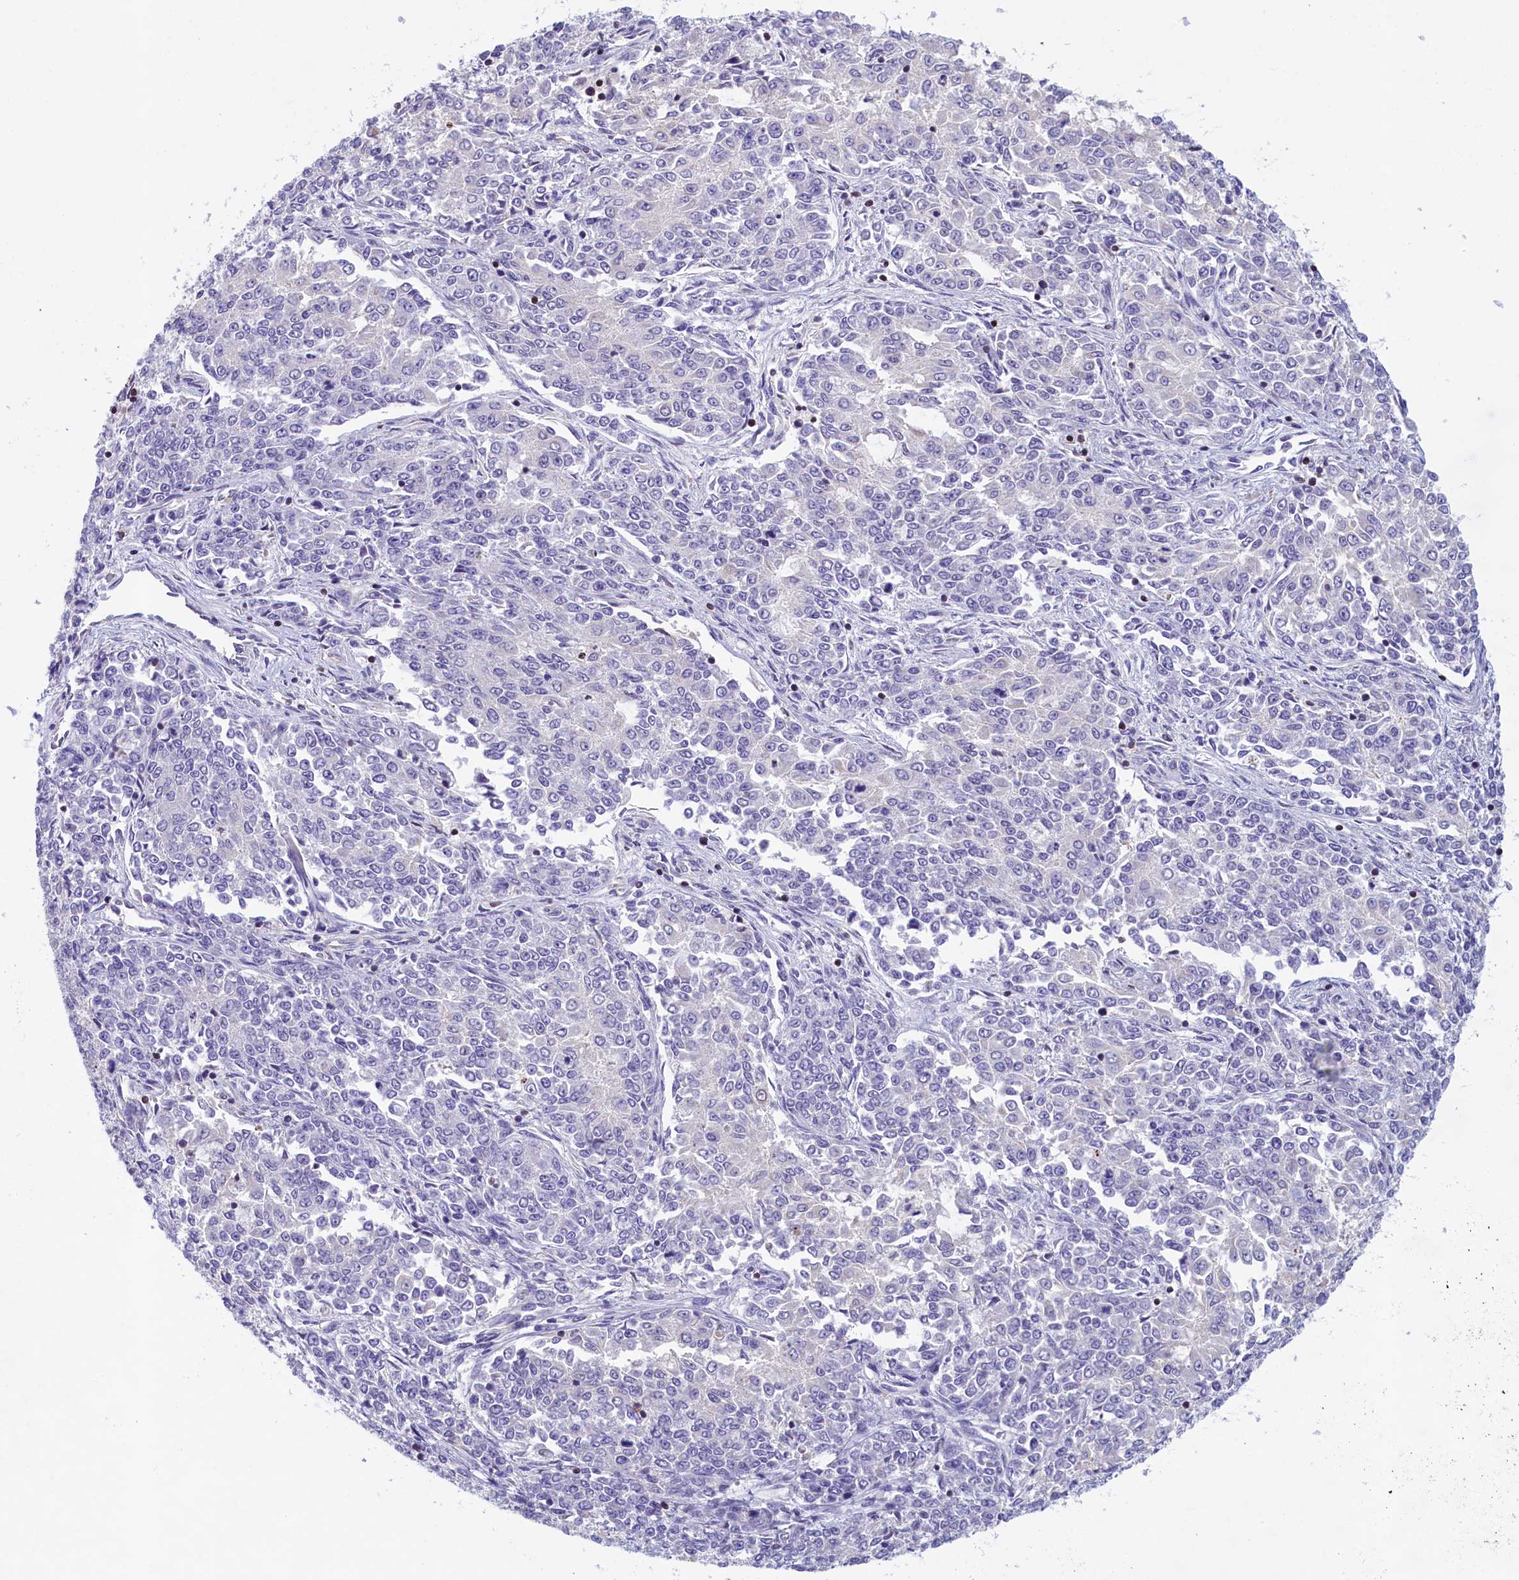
{"staining": {"intensity": "negative", "quantity": "none", "location": "none"}, "tissue": "endometrial cancer", "cell_type": "Tumor cells", "image_type": "cancer", "snomed": [{"axis": "morphology", "description": "Adenocarcinoma, NOS"}, {"axis": "topography", "description": "Endometrium"}], "caption": "IHC image of human endometrial cancer stained for a protein (brown), which demonstrates no expression in tumor cells.", "gene": "TRAF3IP3", "patient": {"sex": "female", "age": 50}}